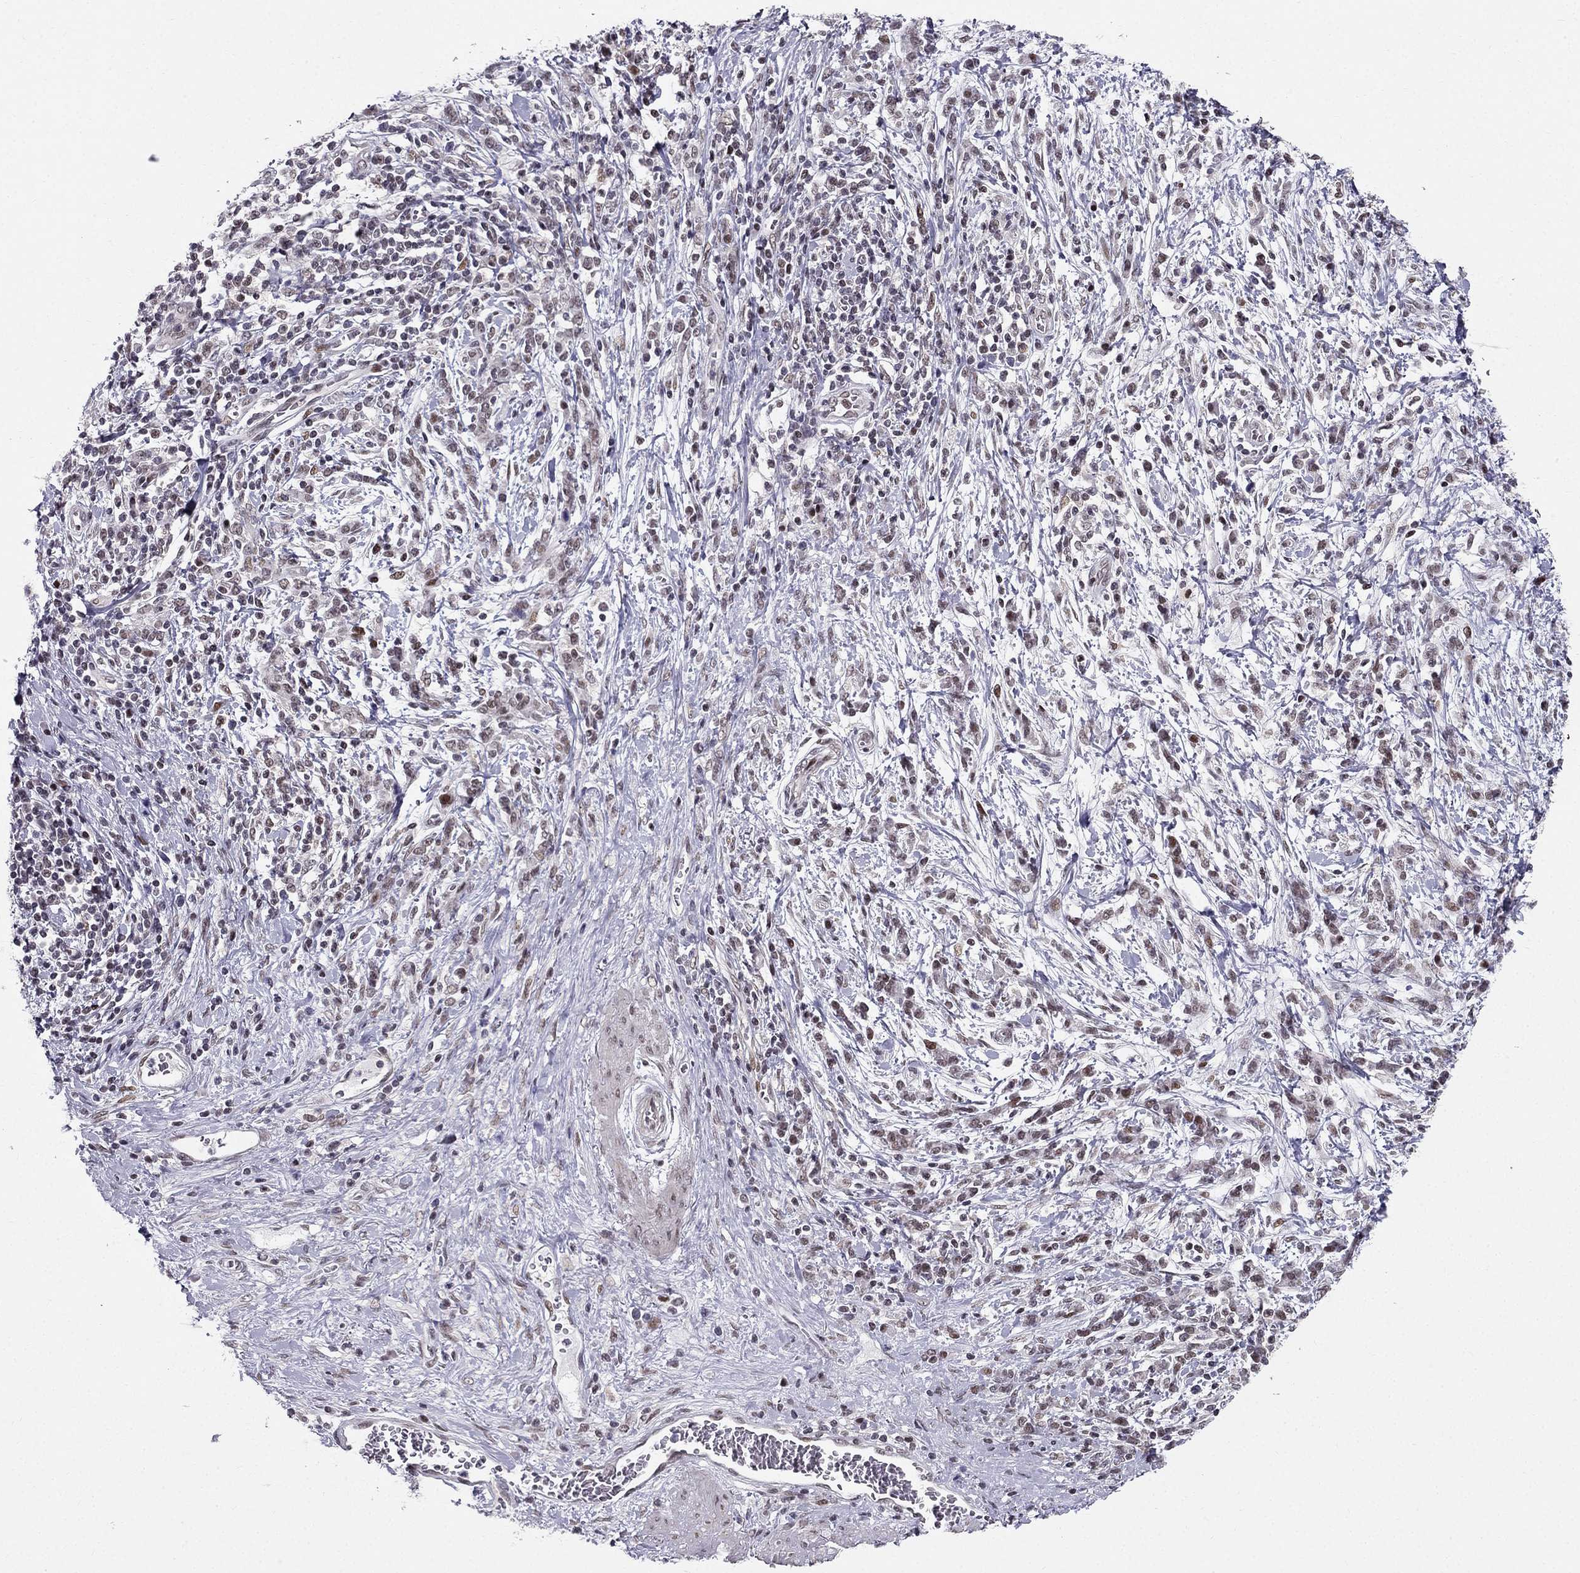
{"staining": {"intensity": "weak", "quantity": "<25%", "location": "nuclear"}, "tissue": "stomach cancer", "cell_type": "Tumor cells", "image_type": "cancer", "snomed": [{"axis": "morphology", "description": "Adenocarcinoma, NOS"}, {"axis": "topography", "description": "Stomach"}], "caption": "Tumor cells show no significant expression in stomach cancer. (IHC, brightfield microscopy, high magnification).", "gene": "RPRD2", "patient": {"sex": "female", "age": 57}}